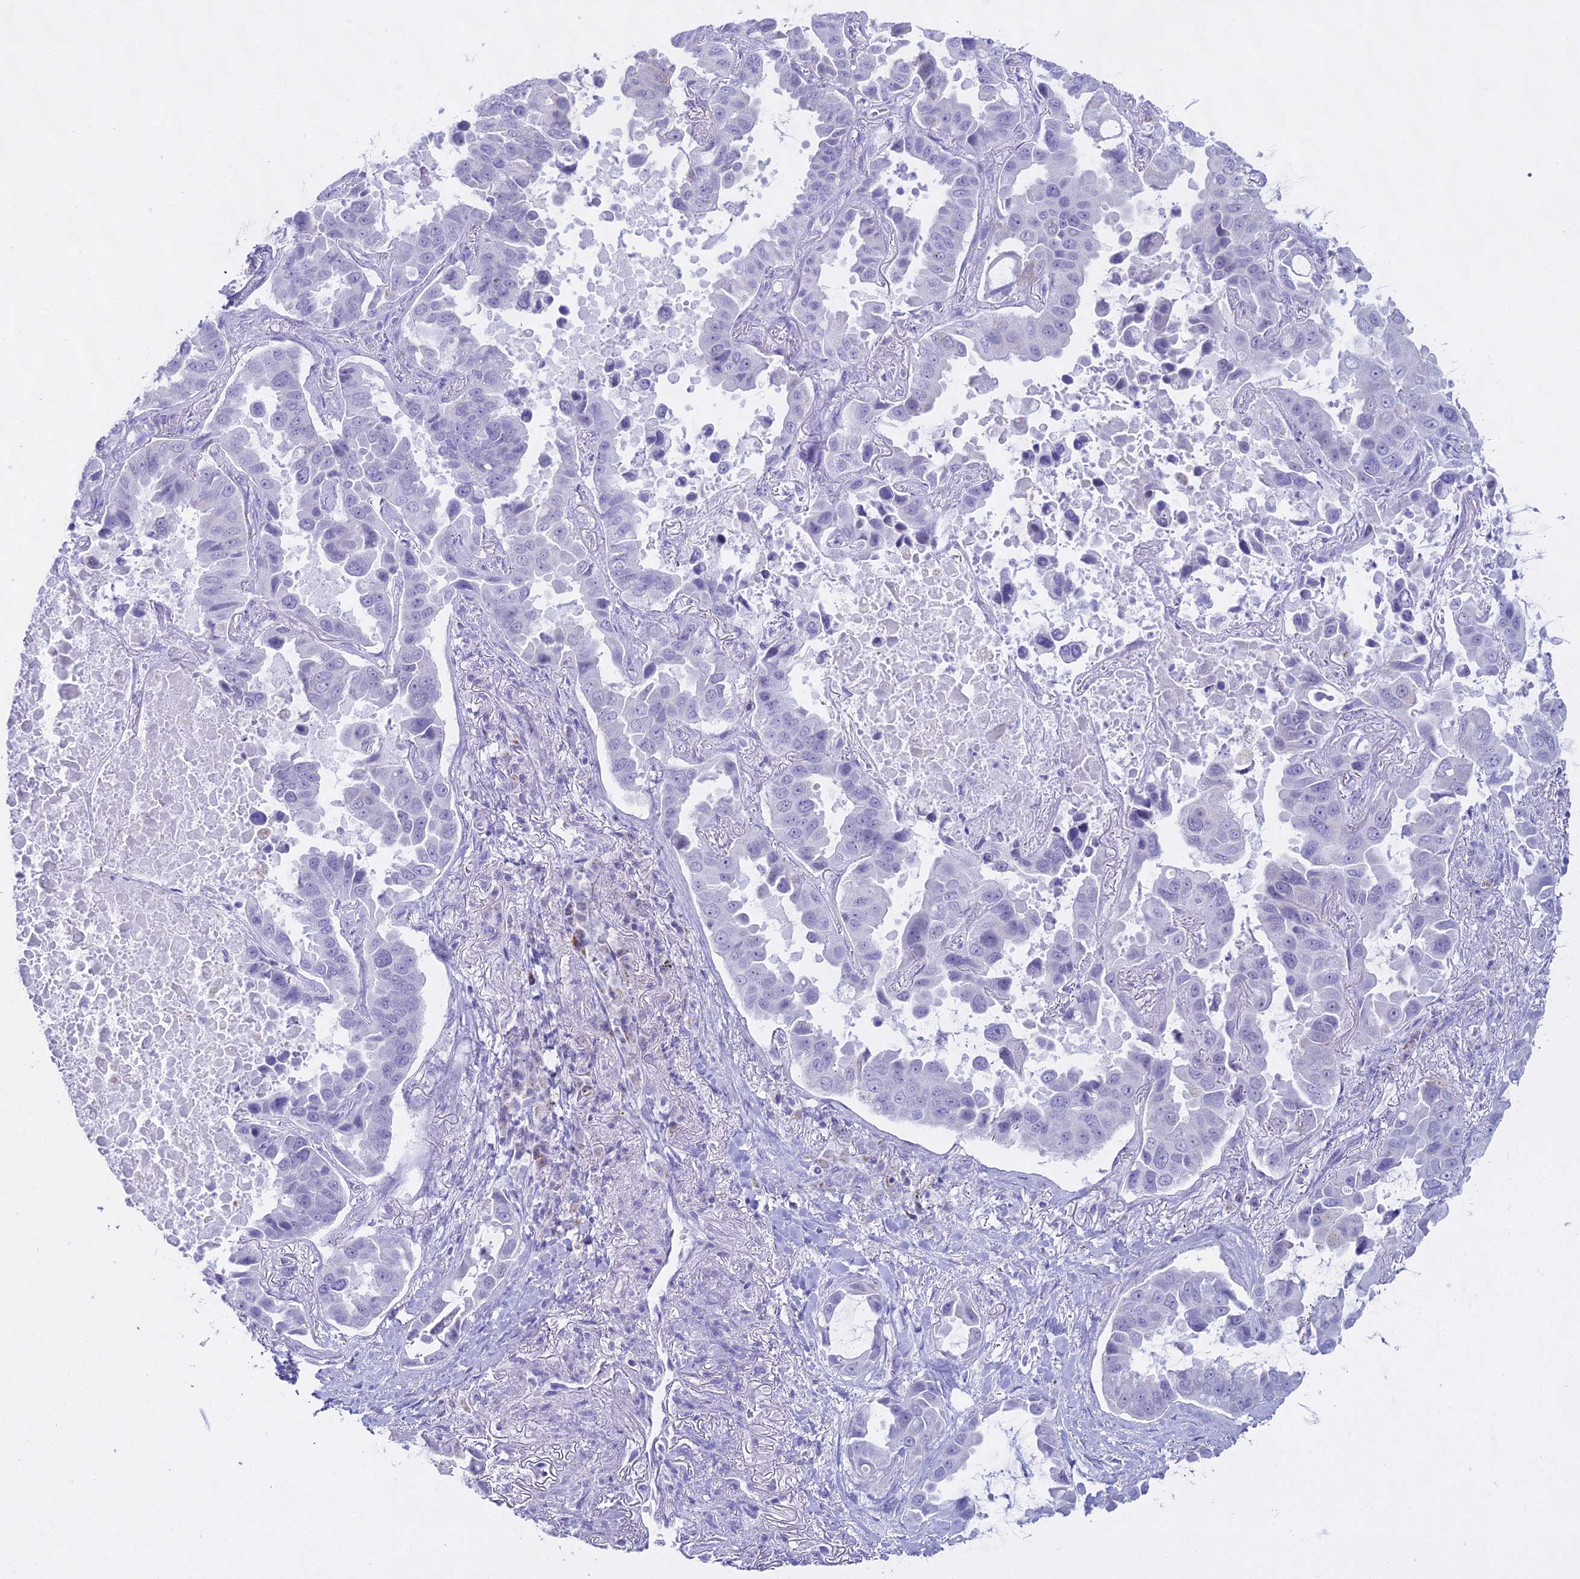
{"staining": {"intensity": "negative", "quantity": "none", "location": "none"}, "tissue": "lung cancer", "cell_type": "Tumor cells", "image_type": "cancer", "snomed": [{"axis": "morphology", "description": "Adenocarcinoma, NOS"}, {"axis": "topography", "description": "Lung"}], "caption": "Tumor cells are negative for brown protein staining in lung cancer.", "gene": "CGB2", "patient": {"sex": "male", "age": 64}}